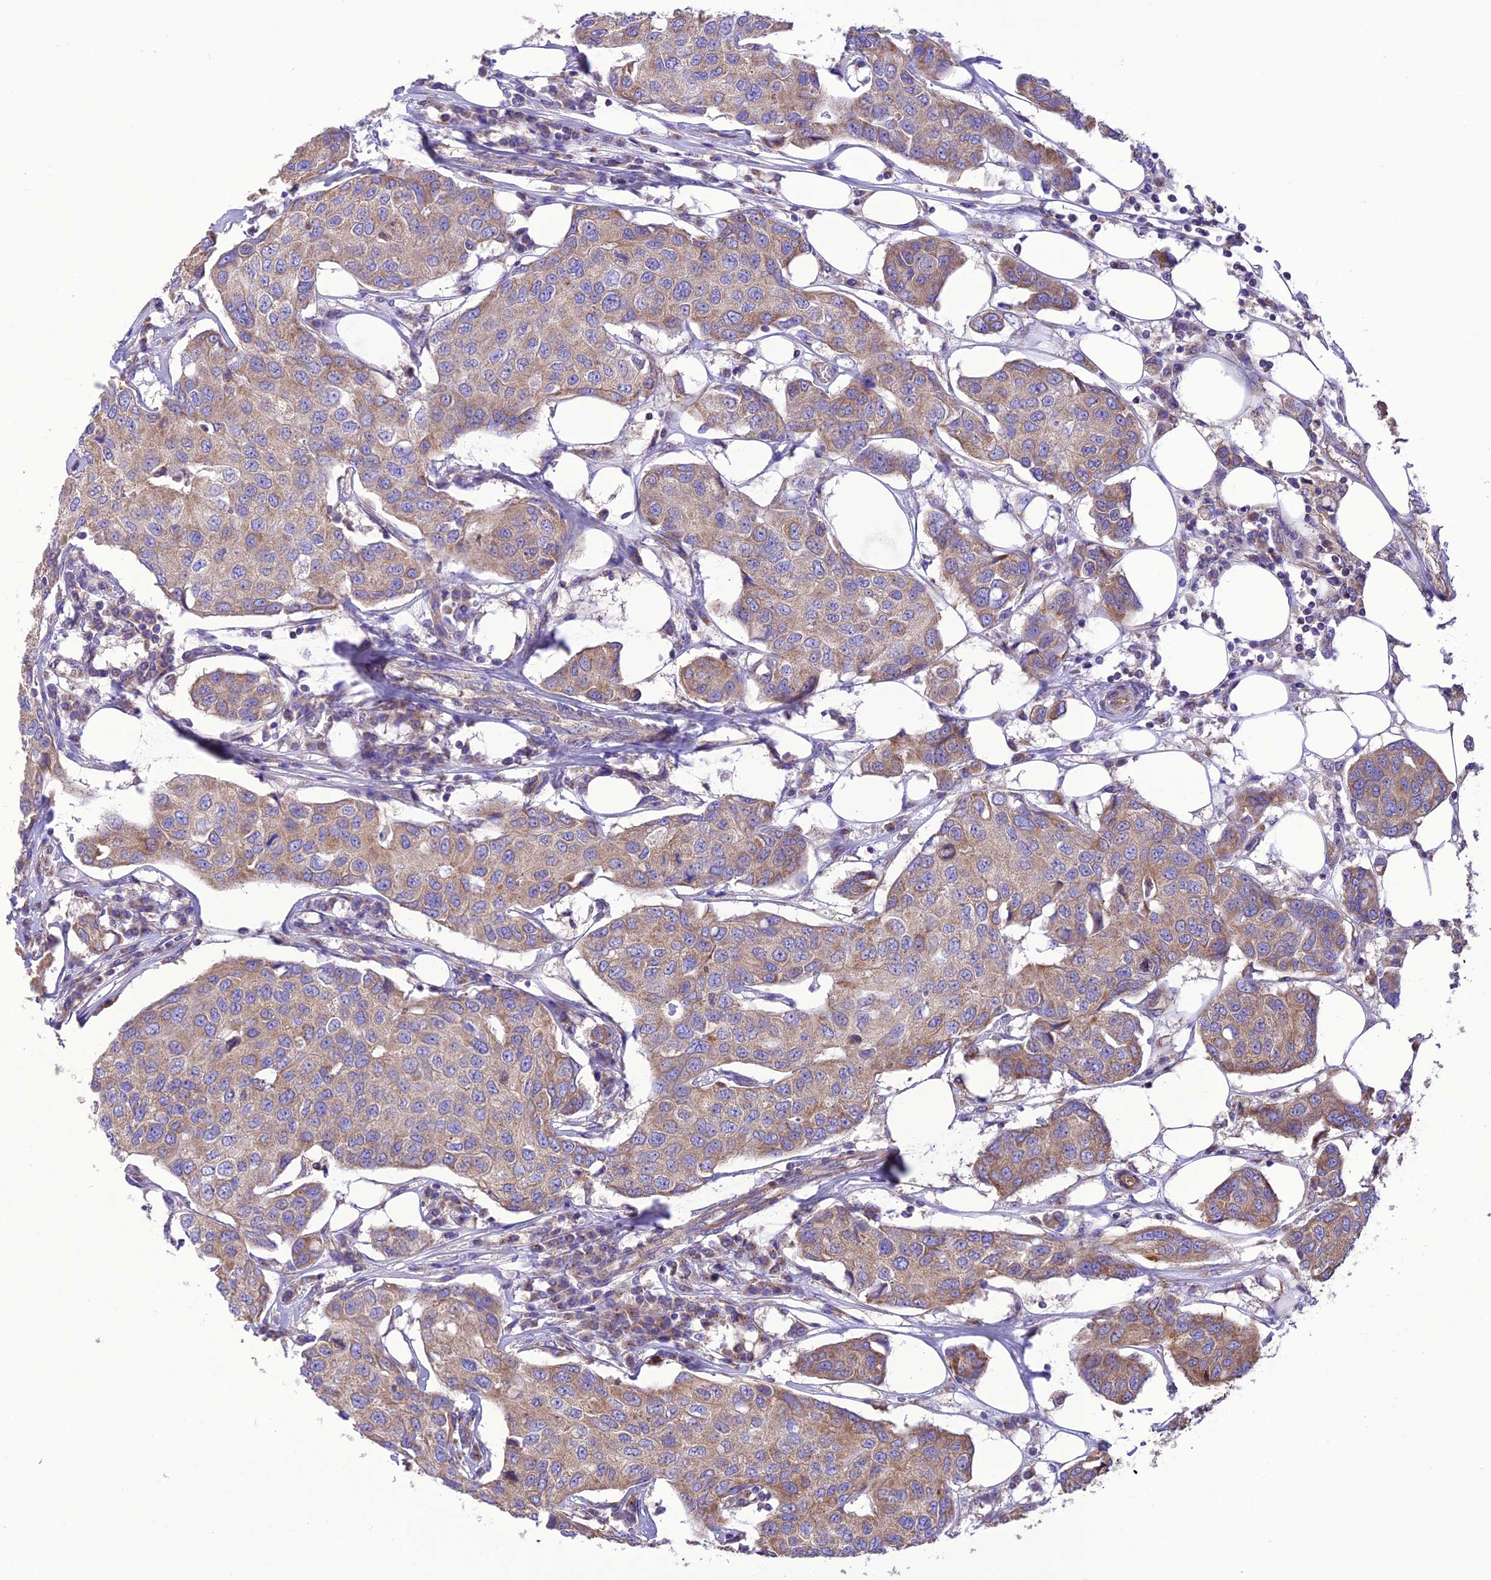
{"staining": {"intensity": "weak", "quantity": "25%-75%", "location": "cytoplasmic/membranous"}, "tissue": "breast cancer", "cell_type": "Tumor cells", "image_type": "cancer", "snomed": [{"axis": "morphology", "description": "Duct carcinoma"}, {"axis": "topography", "description": "Breast"}], "caption": "Human breast infiltrating ductal carcinoma stained with a brown dye demonstrates weak cytoplasmic/membranous positive staining in approximately 25%-75% of tumor cells.", "gene": "MAP3K12", "patient": {"sex": "female", "age": 80}}